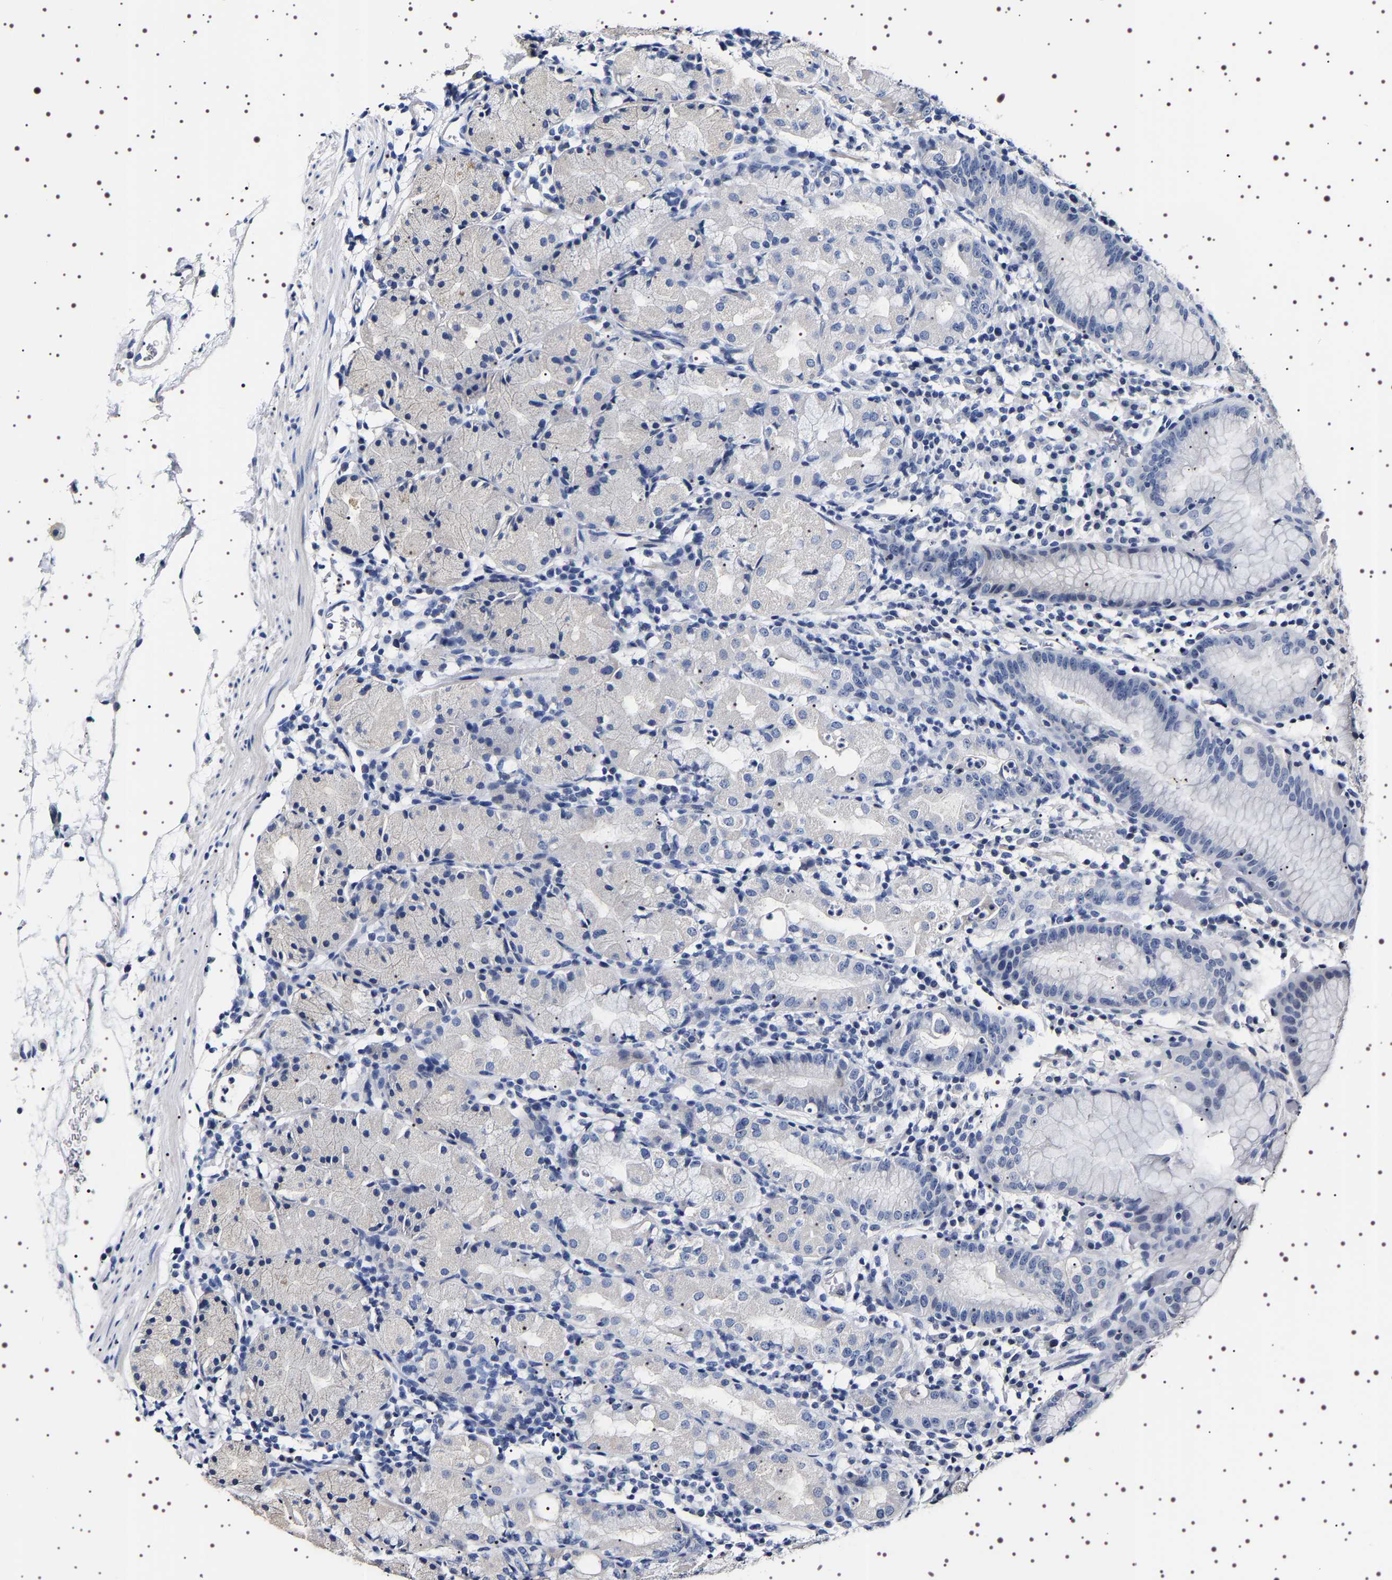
{"staining": {"intensity": "negative", "quantity": "none", "location": "none"}, "tissue": "stomach", "cell_type": "Glandular cells", "image_type": "normal", "snomed": [{"axis": "morphology", "description": "Normal tissue, NOS"}, {"axis": "topography", "description": "Stomach"}, {"axis": "topography", "description": "Stomach, lower"}], "caption": "A high-resolution micrograph shows IHC staining of unremarkable stomach, which shows no significant positivity in glandular cells.", "gene": "UBQLN3", "patient": {"sex": "female", "age": 75}}